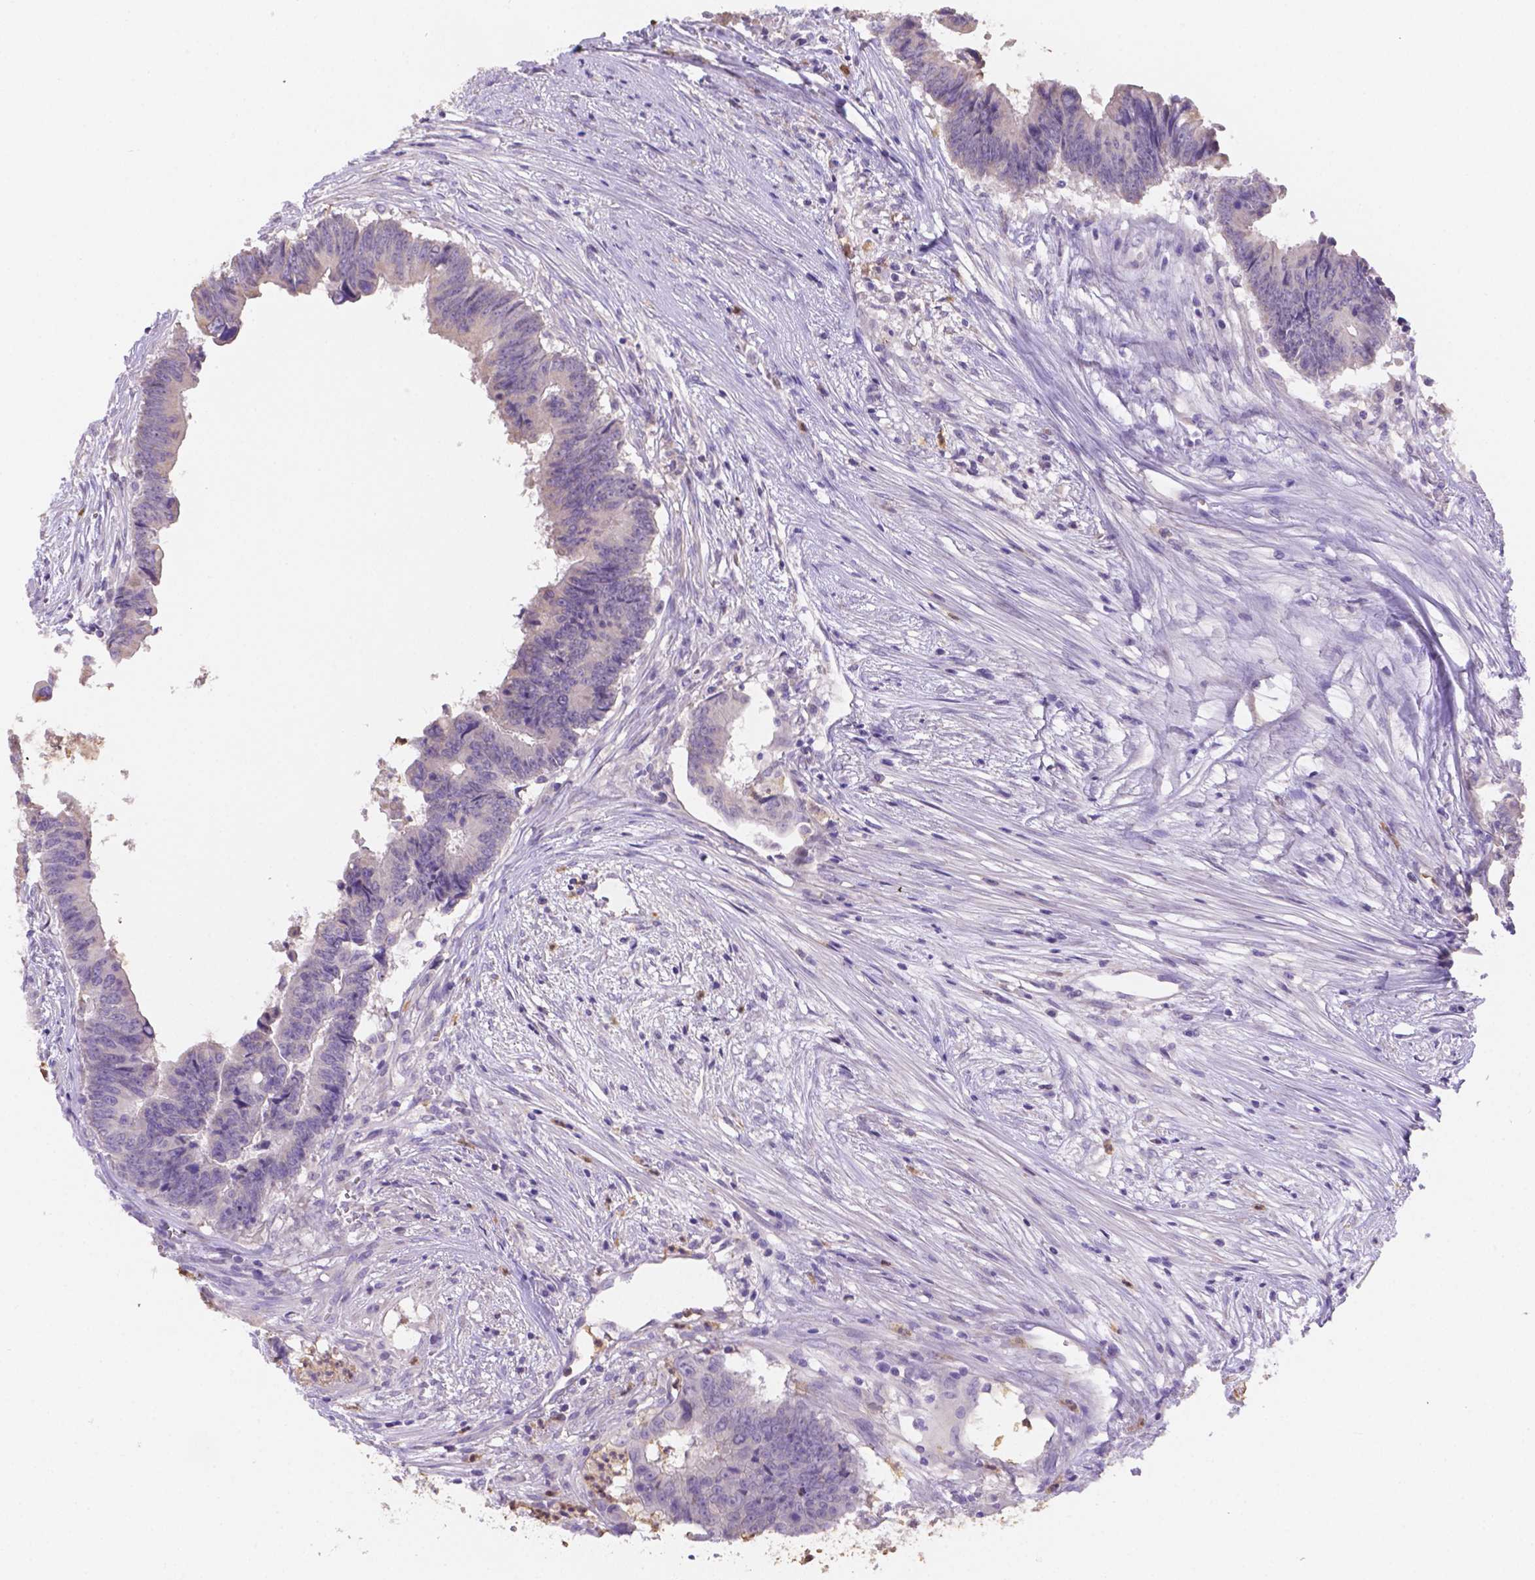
{"staining": {"intensity": "negative", "quantity": "none", "location": "none"}, "tissue": "colorectal cancer", "cell_type": "Tumor cells", "image_type": "cancer", "snomed": [{"axis": "morphology", "description": "Adenocarcinoma, NOS"}, {"axis": "topography", "description": "Colon"}], "caption": "Immunohistochemistry (IHC) micrograph of neoplastic tissue: human colorectal adenocarcinoma stained with DAB exhibits no significant protein expression in tumor cells.", "gene": "NXPE2", "patient": {"sex": "female", "age": 82}}